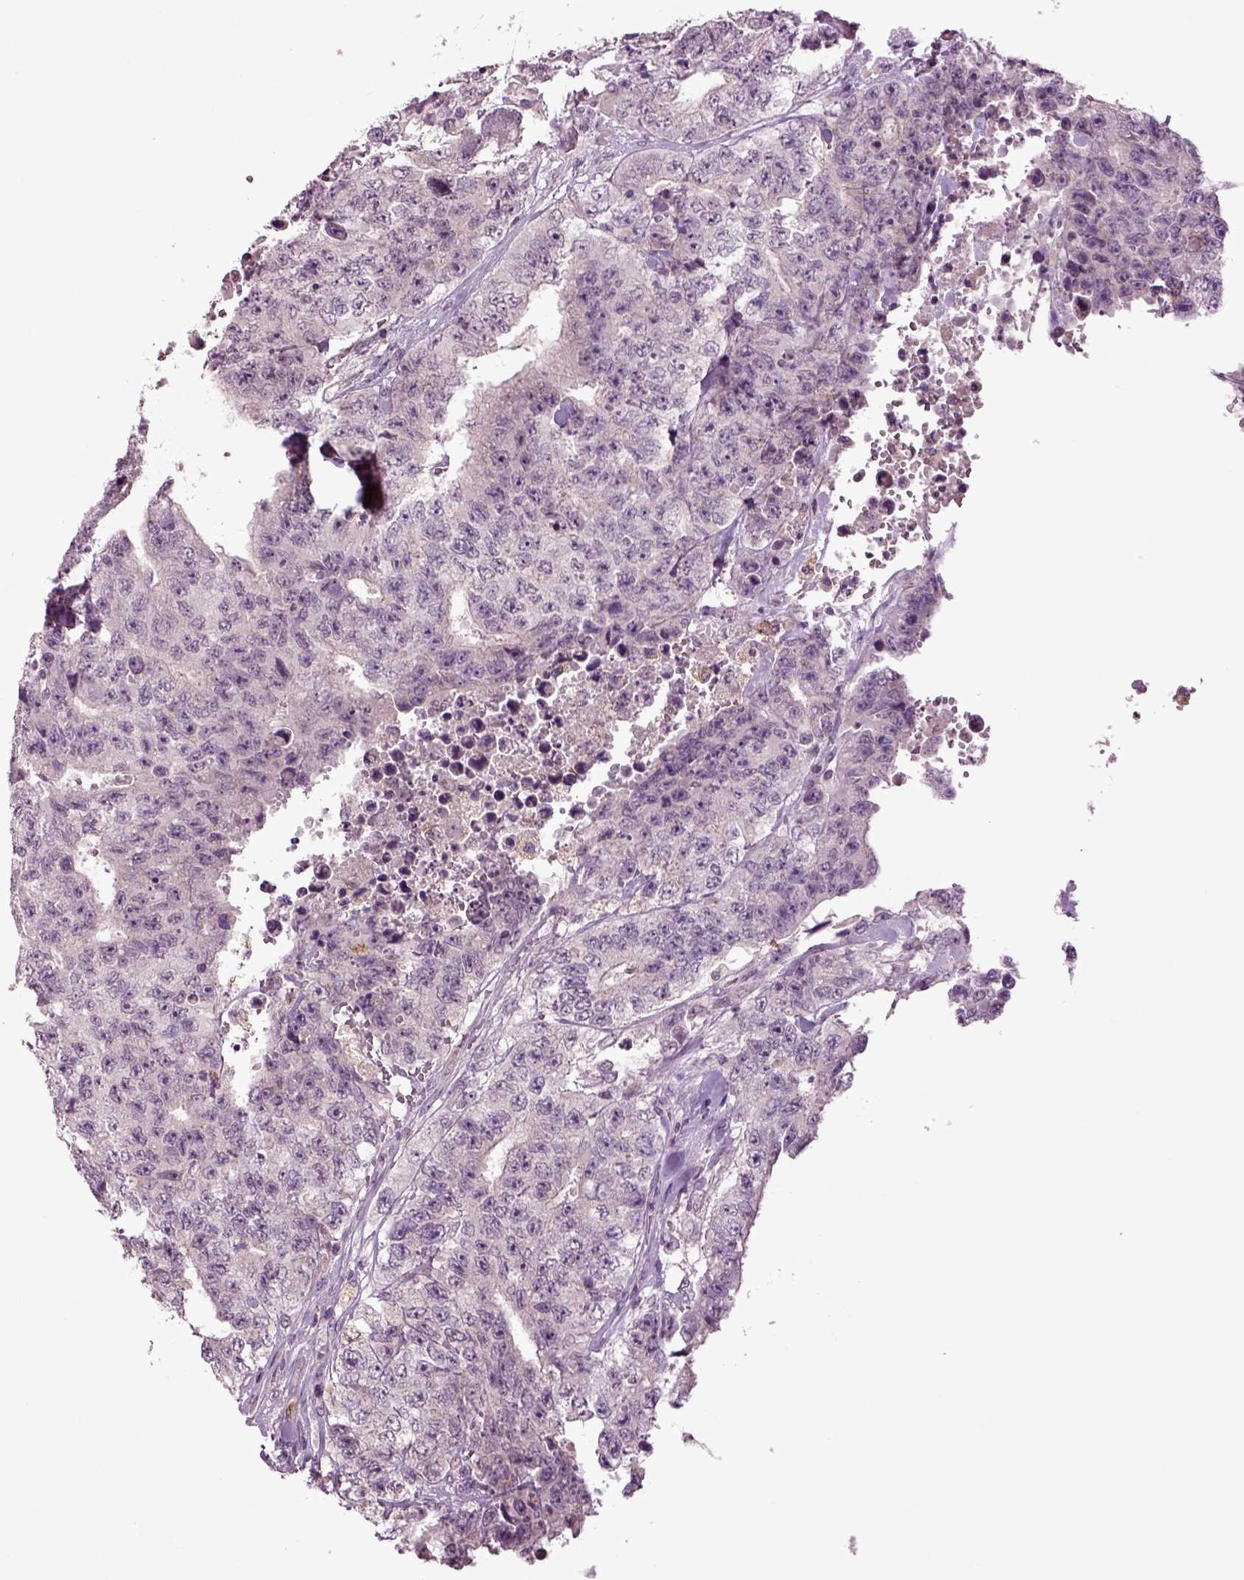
{"staining": {"intensity": "negative", "quantity": "none", "location": "none"}, "tissue": "testis cancer", "cell_type": "Tumor cells", "image_type": "cancer", "snomed": [{"axis": "morphology", "description": "Carcinoma, Embryonal, NOS"}, {"axis": "topography", "description": "Testis"}], "caption": "Tumor cells are negative for brown protein staining in testis cancer.", "gene": "SLC17A6", "patient": {"sex": "male", "age": 24}}